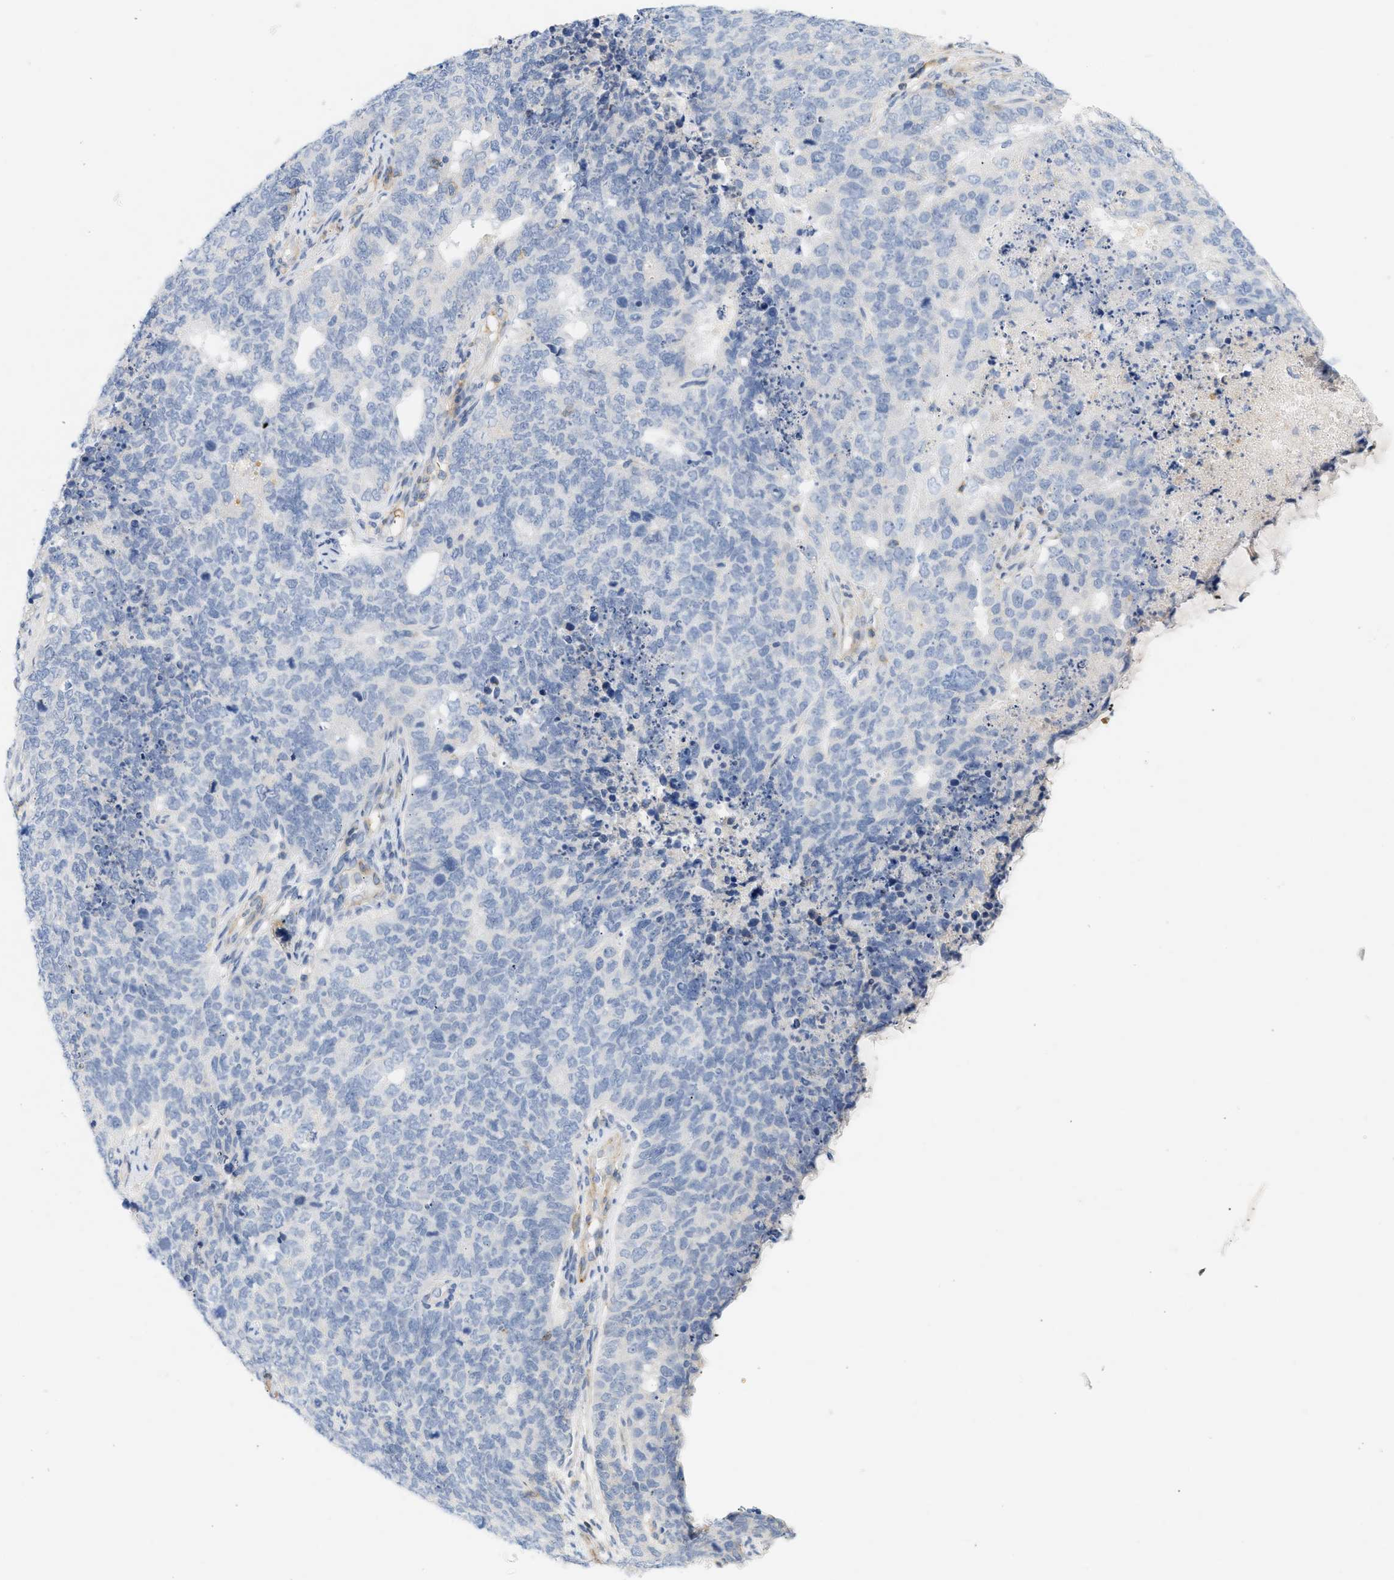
{"staining": {"intensity": "negative", "quantity": "none", "location": "none"}, "tissue": "cervical cancer", "cell_type": "Tumor cells", "image_type": "cancer", "snomed": [{"axis": "morphology", "description": "Squamous cell carcinoma, NOS"}, {"axis": "topography", "description": "Cervix"}], "caption": "Tumor cells are negative for protein expression in human cervical cancer. (Brightfield microscopy of DAB (3,3'-diaminobenzidine) IHC at high magnification).", "gene": "BVES", "patient": {"sex": "female", "age": 63}}